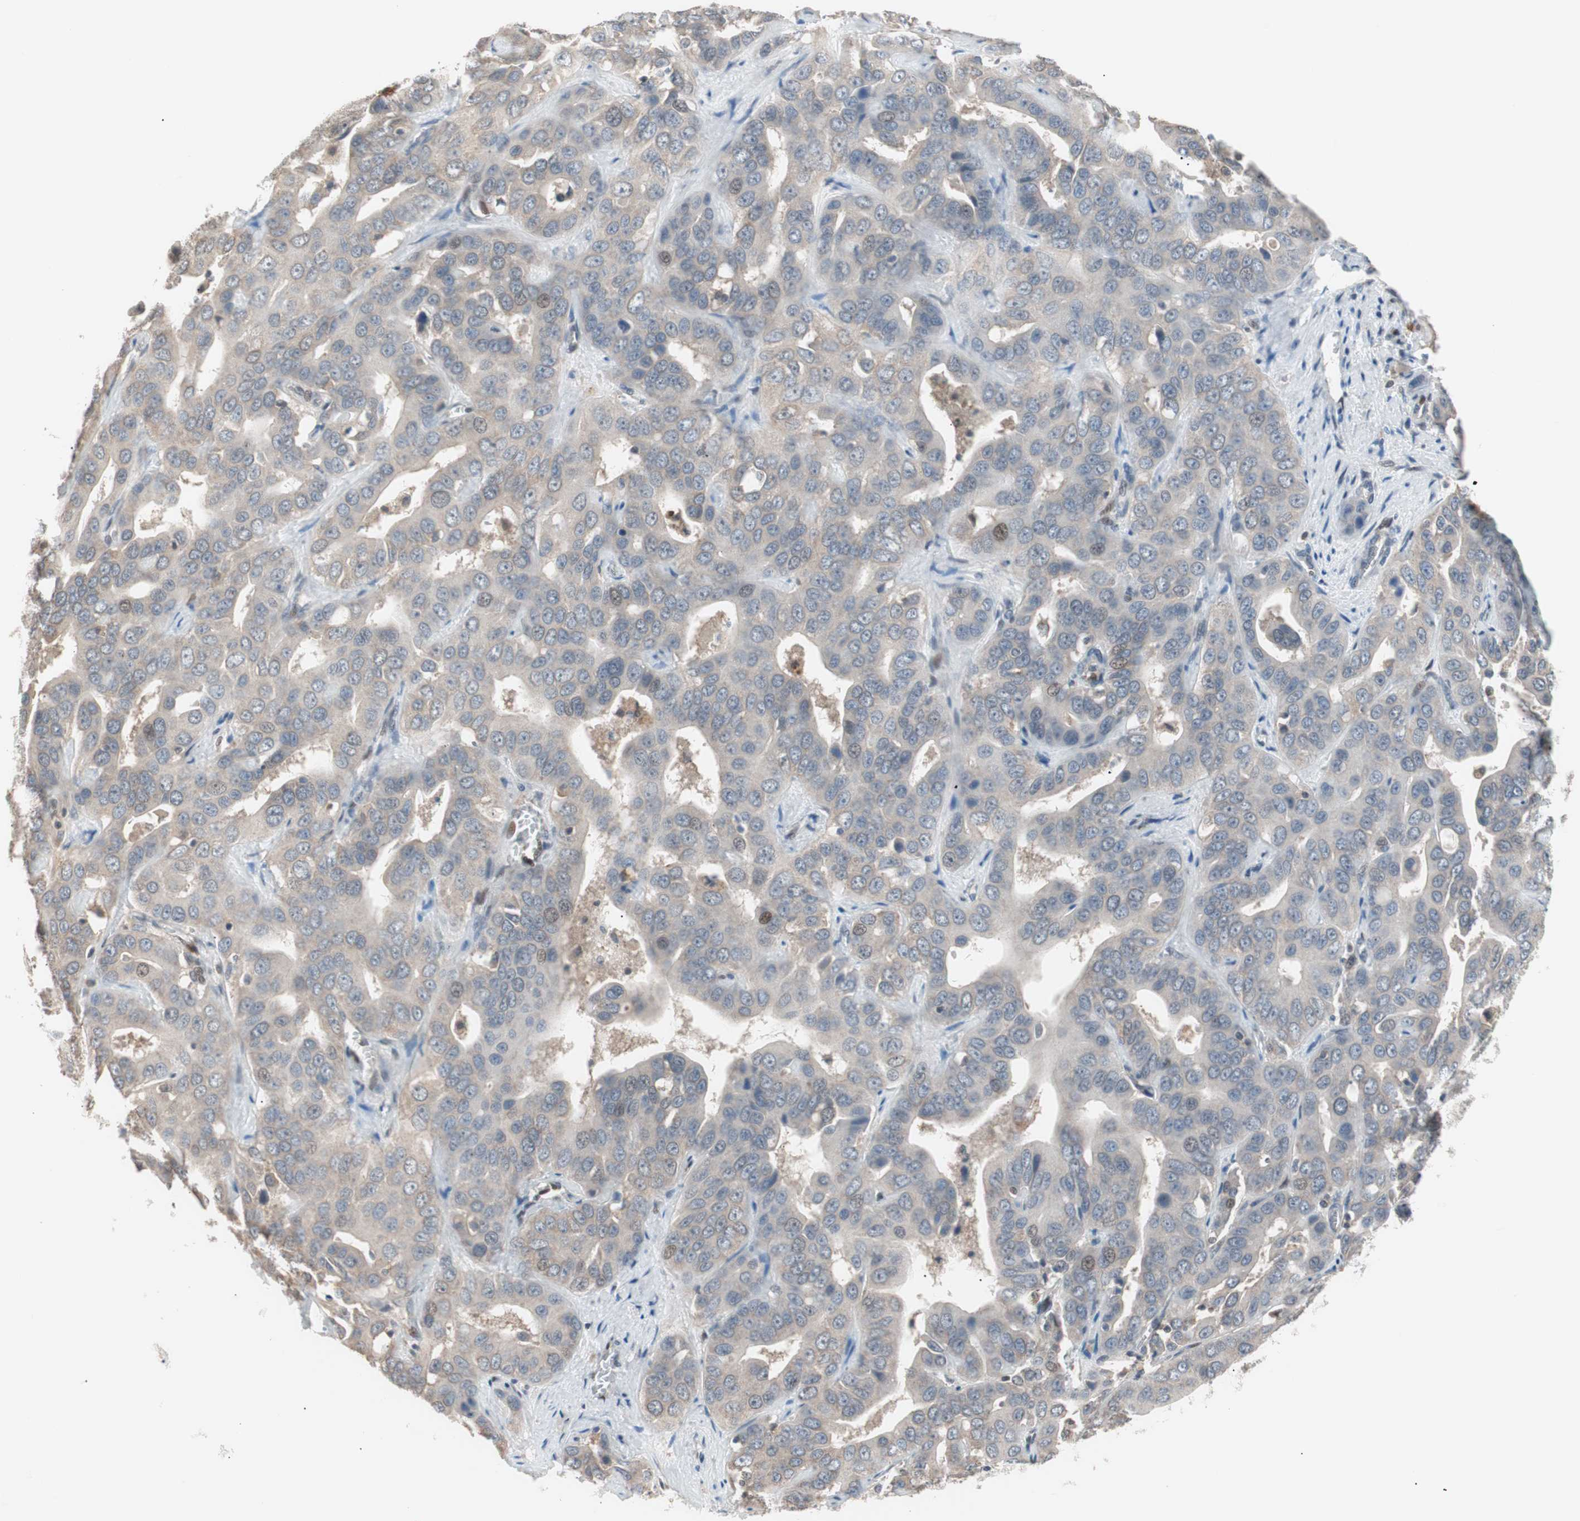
{"staining": {"intensity": "negative", "quantity": "none", "location": "none"}, "tissue": "liver cancer", "cell_type": "Tumor cells", "image_type": "cancer", "snomed": [{"axis": "morphology", "description": "Cholangiocarcinoma"}, {"axis": "topography", "description": "Liver"}], "caption": "IHC image of human liver cholangiocarcinoma stained for a protein (brown), which reveals no expression in tumor cells.", "gene": "POLH", "patient": {"sex": "female", "age": 52}}